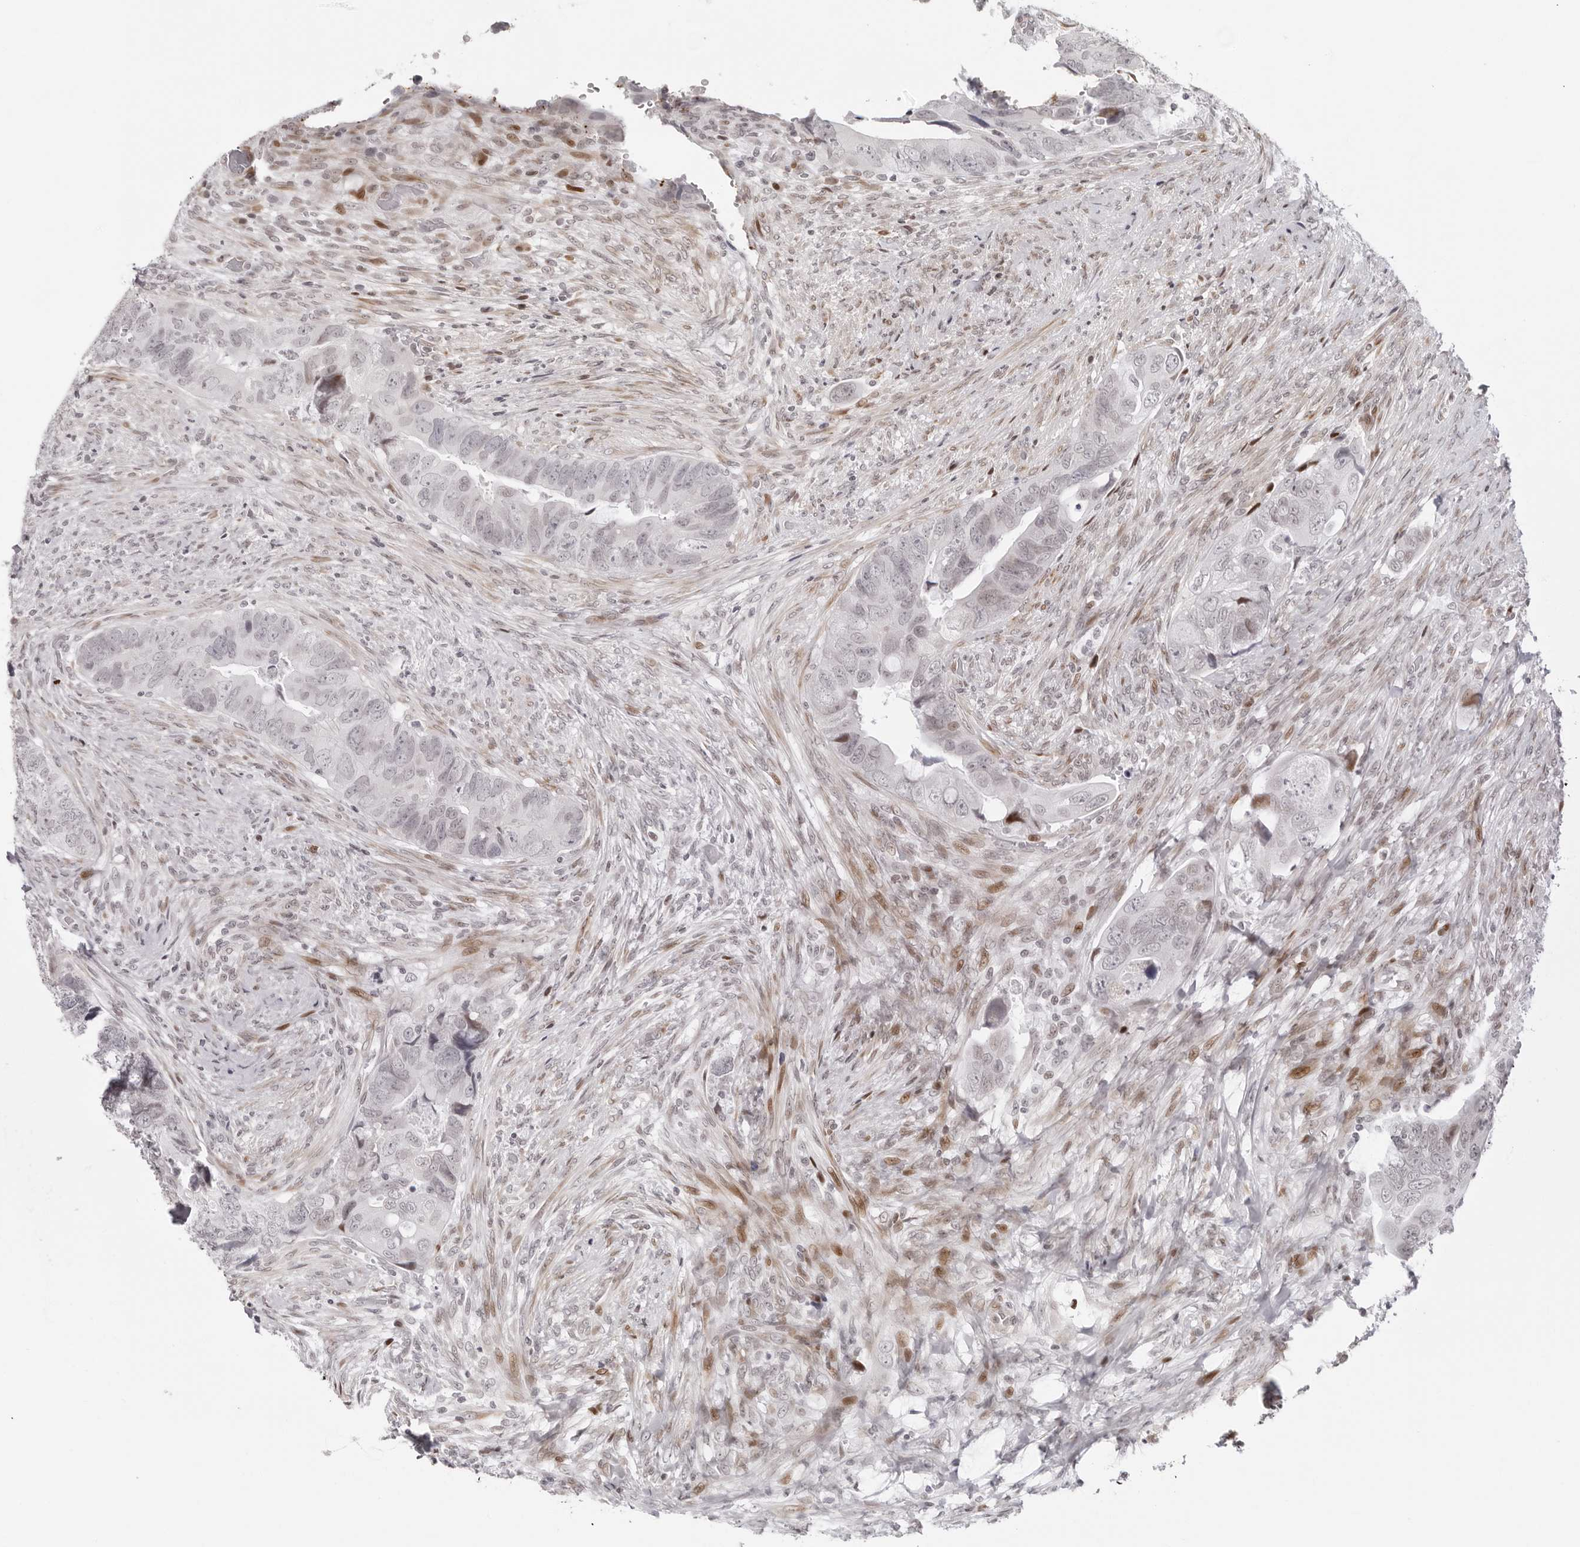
{"staining": {"intensity": "negative", "quantity": "none", "location": "none"}, "tissue": "colorectal cancer", "cell_type": "Tumor cells", "image_type": "cancer", "snomed": [{"axis": "morphology", "description": "Adenocarcinoma, NOS"}, {"axis": "topography", "description": "Rectum"}], "caption": "Tumor cells are negative for brown protein staining in adenocarcinoma (colorectal). (DAB immunohistochemistry (IHC) visualized using brightfield microscopy, high magnification).", "gene": "NTPCR", "patient": {"sex": "male", "age": 63}}